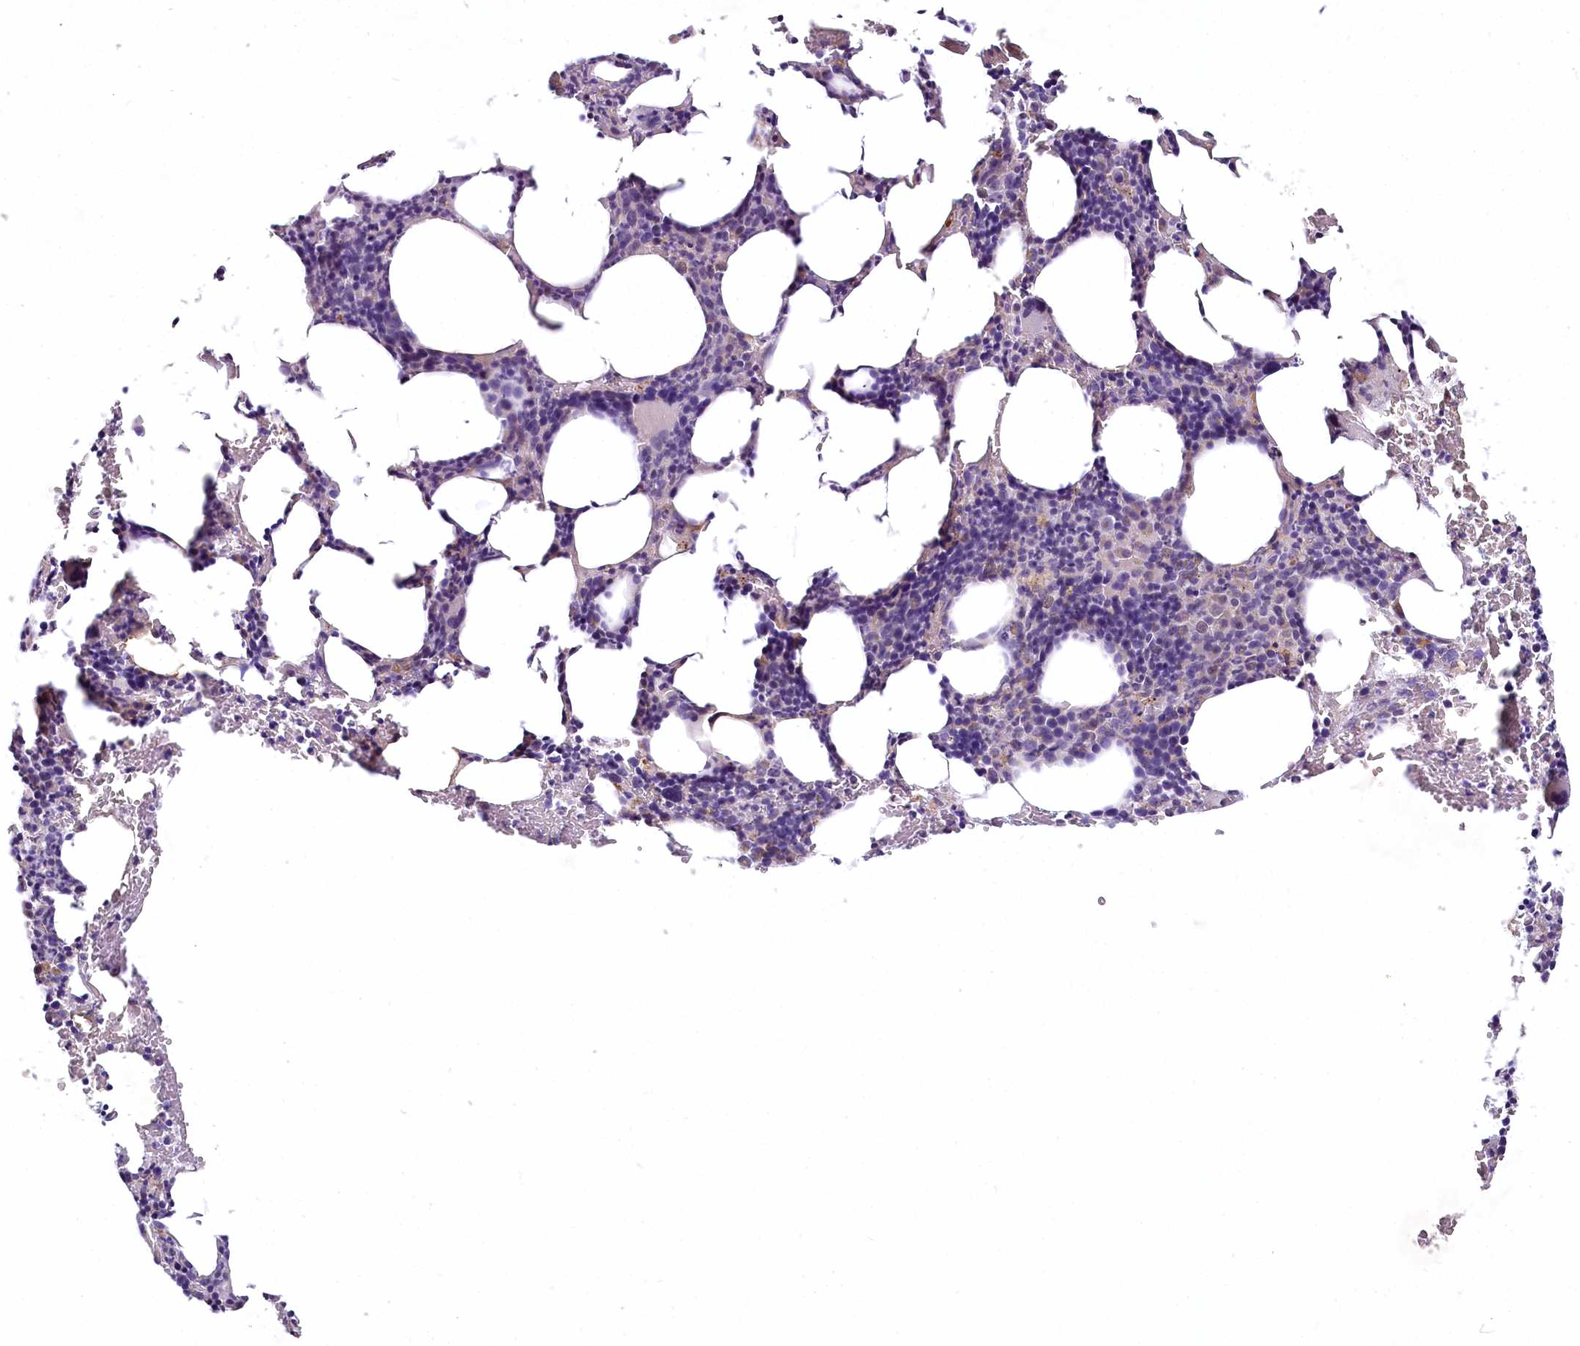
{"staining": {"intensity": "negative", "quantity": "none", "location": "none"}, "tissue": "bone marrow", "cell_type": "Hematopoietic cells", "image_type": "normal", "snomed": [{"axis": "morphology", "description": "Normal tissue, NOS"}, {"axis": "topography", "description": "Bone marrow"}], "caption": "This photomicrograph is of benign bone marrow stained with immunohistochemistry (IHC) to label a protein in brown with the nuclei are counter-stained blue. There is no staining in hematopoietic cells.", "gene": "VWA5A", "patient": {"sex": "male", "age": 62}}